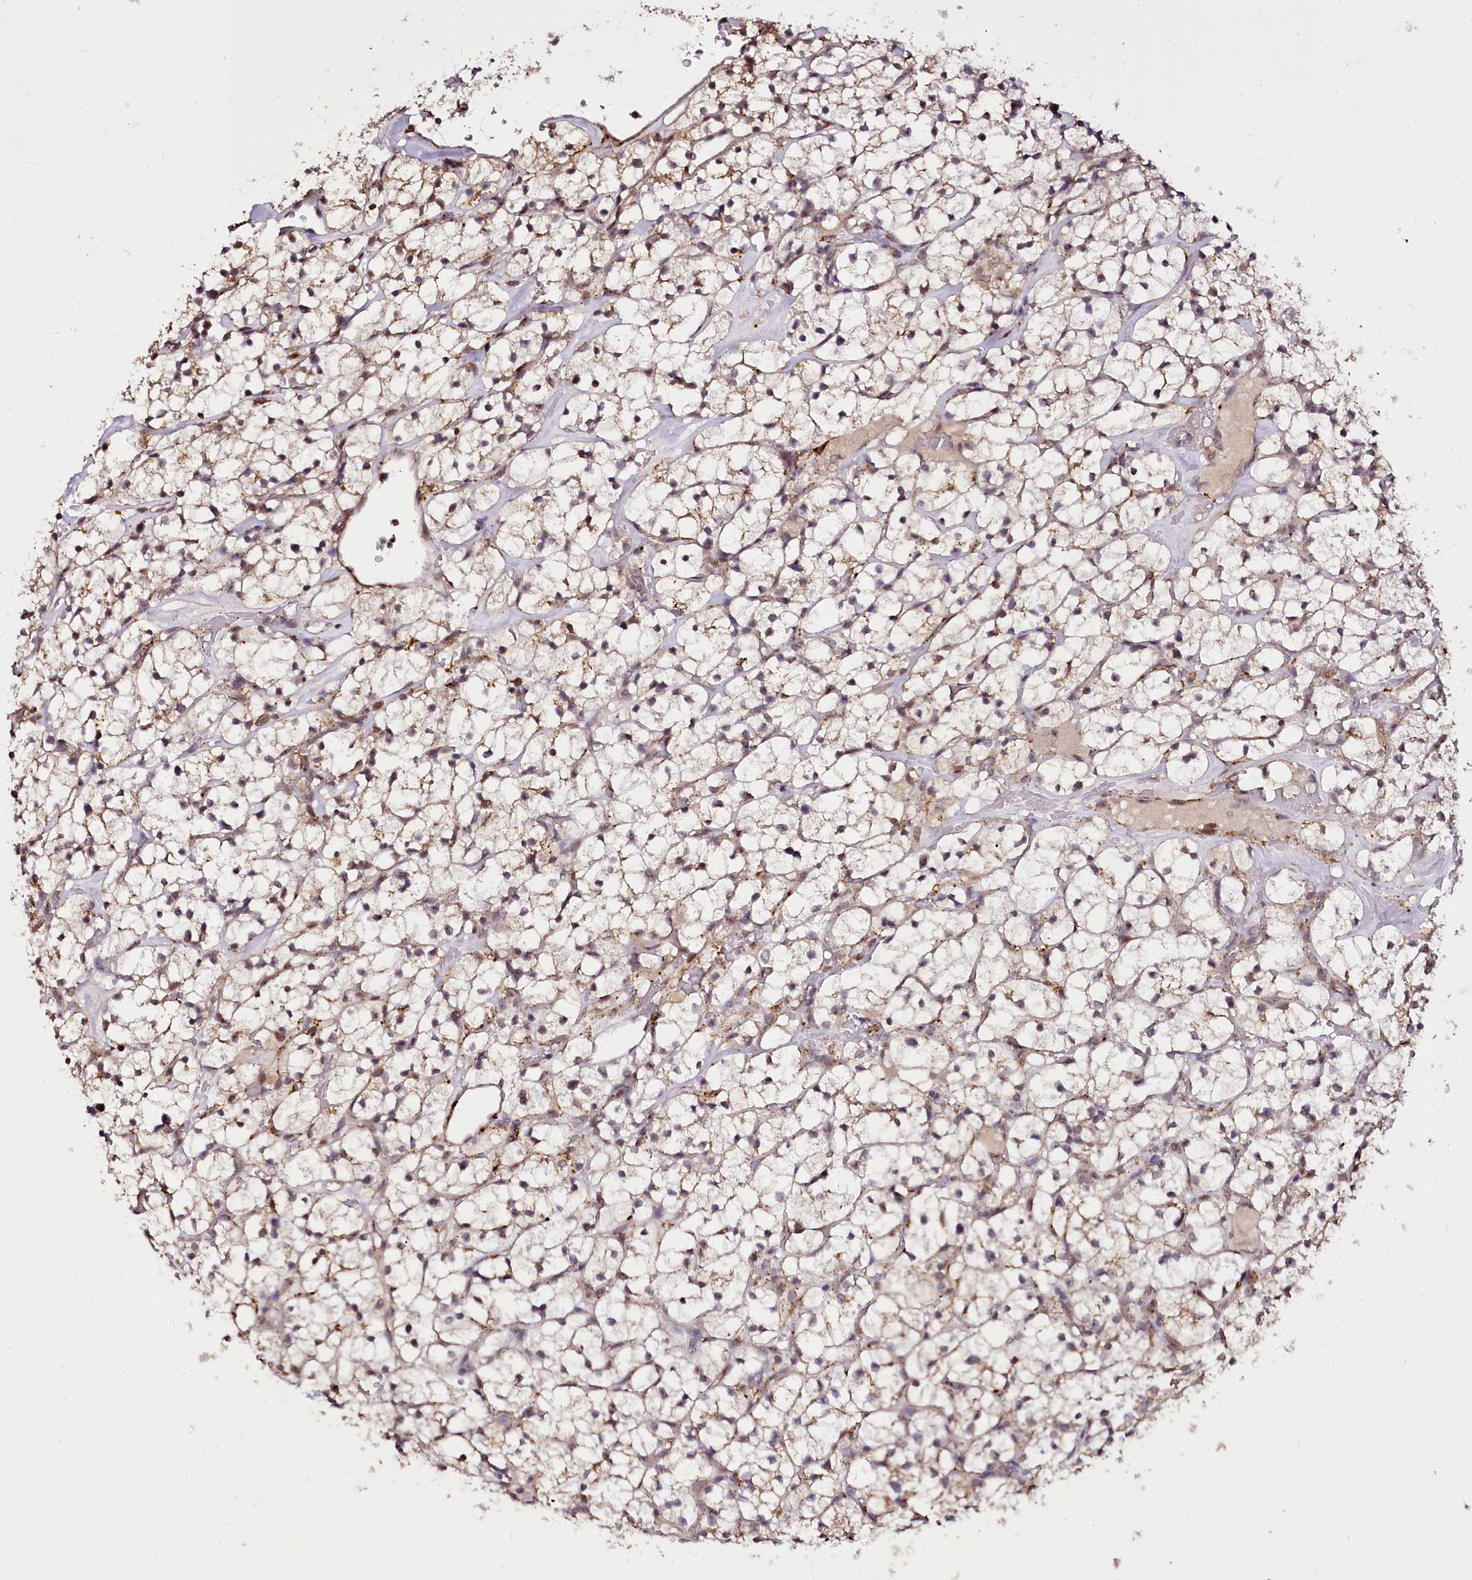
{"staining": {"intensity": "weak", "quantity": ">75%", "location": "cytoplasmic/membranous,nuclear"}, "tissue": "renal cancer", "cell_type": "Tumor cells", "image_type": "cancer", "snomed": [{"axis": "morphology", "description": "Adenocarcinoma, NOS"}, {"axis": "topography", "description": "Kidney"}], "caption": "Immunohistochemical staining of adenocarcinoma (renal) shows low levels of weak cytoplasmic/membranous and nuclear positivity in approximately >75% of tumor cells.", "gene": "EDIL3", "patient": {"sex": "female", "age": 64}}